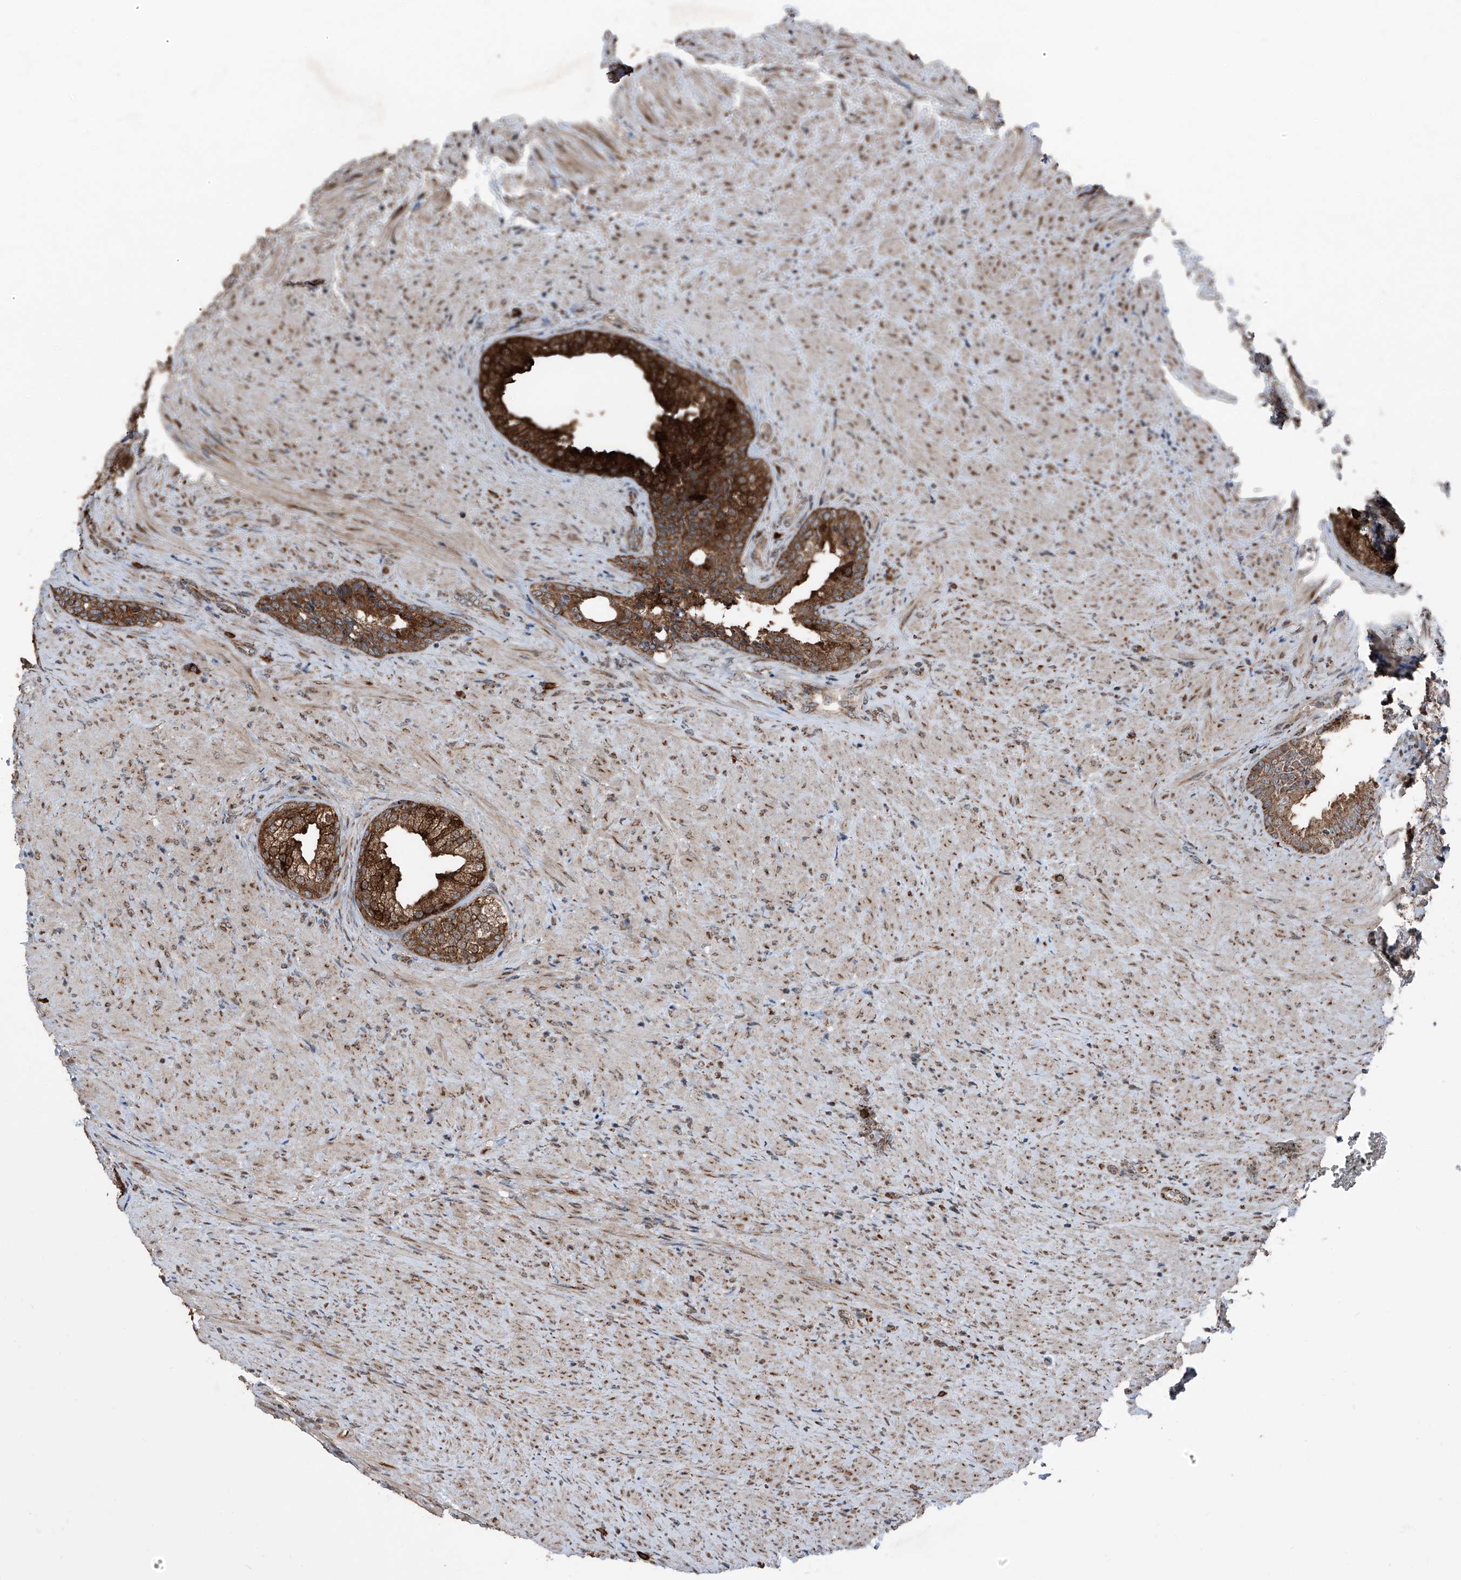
{"staining": {"intensity": "strong", "quantity": ">75%", "location": "cytoplasmic/membranous"}, "tissue": "prostate", "cell_type": "Glandular cells", "image_type": "normal", "snomed": [{"axis": "morphology", "description": "Normal tissue, NOS"}, {"axis": "topography", "description": "Prostate"}], "caption": "Benign prostate was stained to show a protein in brown. There is high levels of strong cytoplasmic/membranous positivity in approximately >75% of glandular cells.", "gene": "LIMK1", "patient": {"sex": "male", "age": 76}}